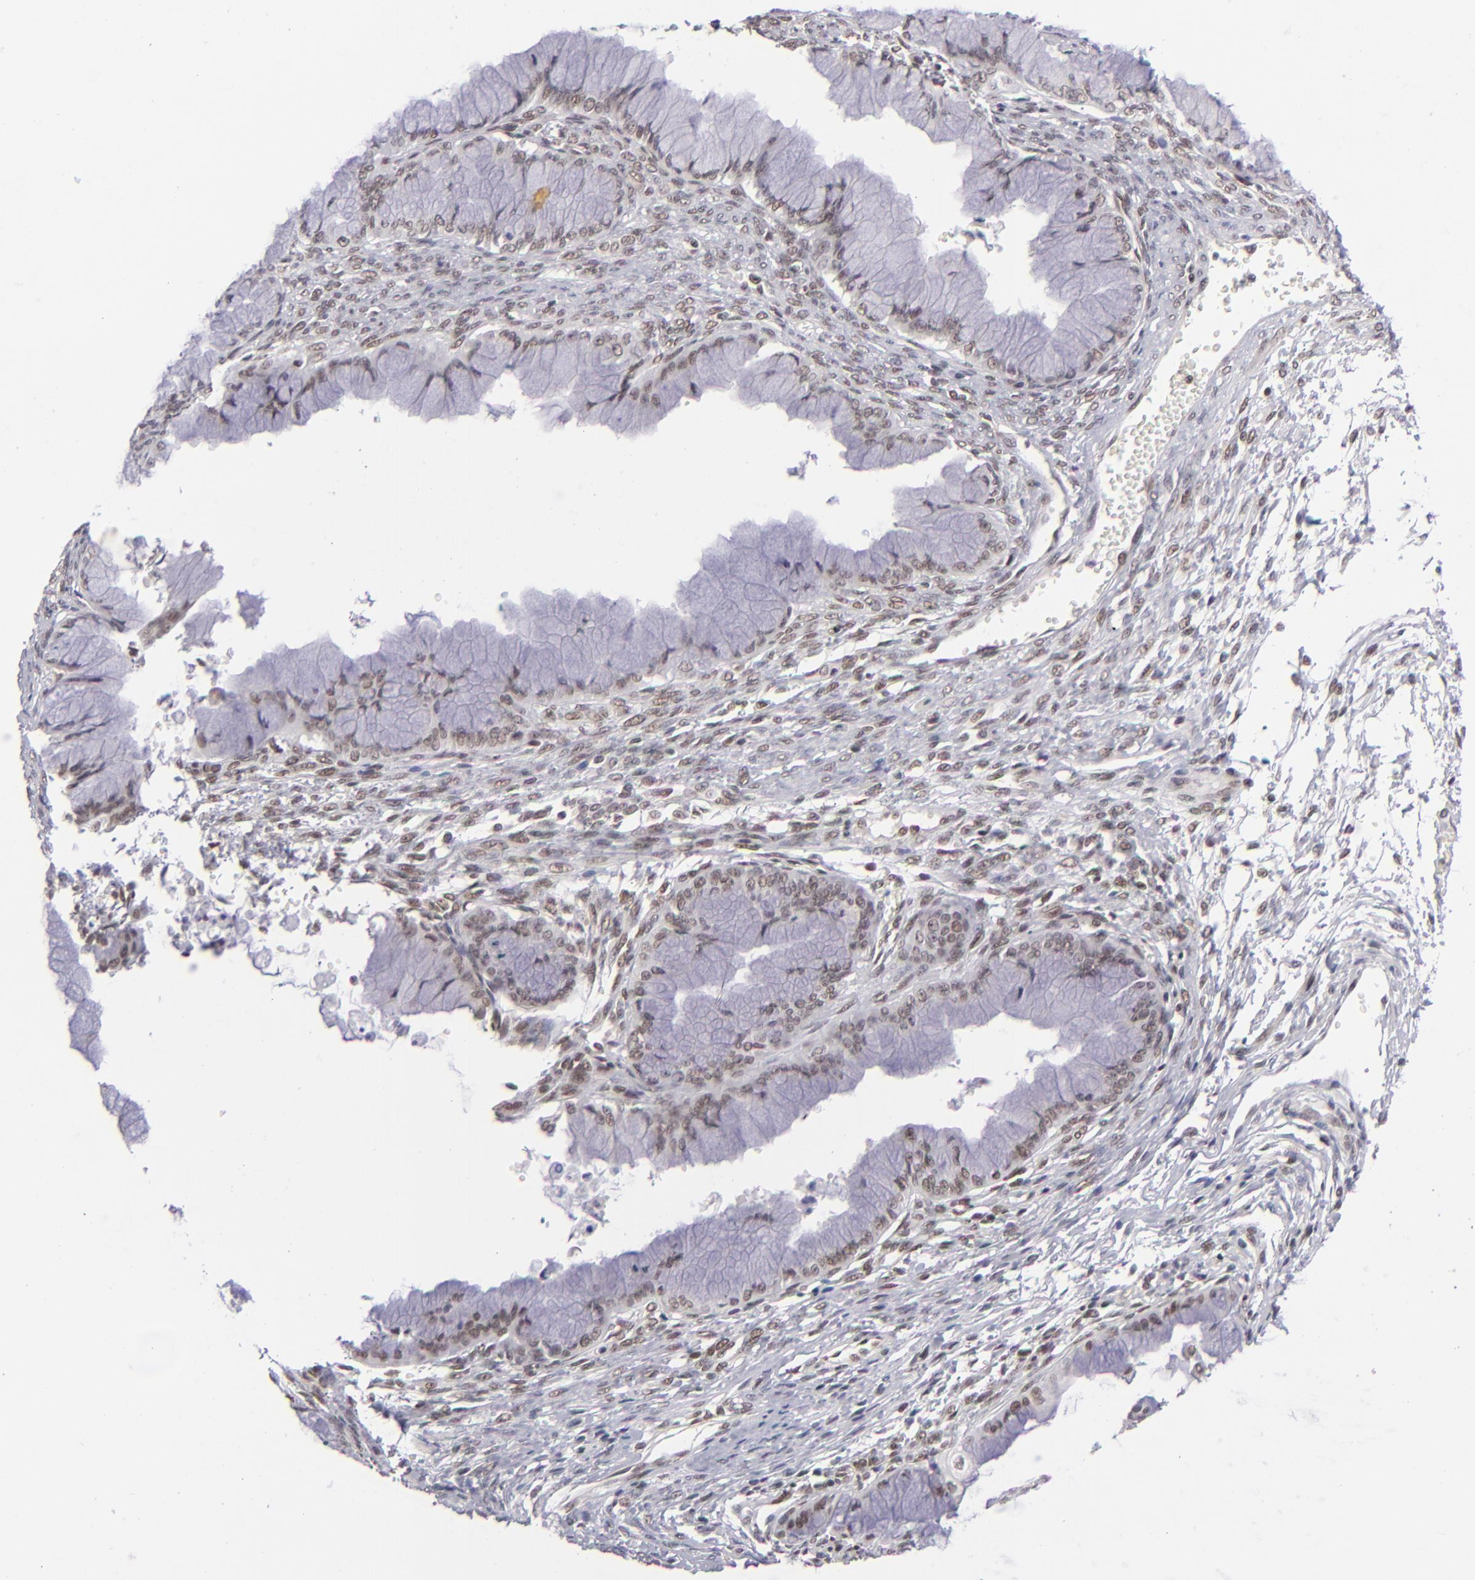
{"staining": {"intensity": "weak", "quantity": "<25%", "location": "nuclear"}, "tissue": "ovarian cancer", "cell_type": "Tumor cells", "image_type": "cancer", "snomed": [{"axis": "morphology", "description": "Cystadenocarcinoma, mucinous, NOS"}, {"axis": "topography", "description": "Ovary"}], "caption": "Tumor cells show no significant protein expression in ovarian cancer. (Stains: DAB immunohistochemistry with hematoxylin counter stain, Microscopy: brightfield microscopy at high magnification).", "gene": "MLLT3", "patient": {"sex": "female", "age": 63}}